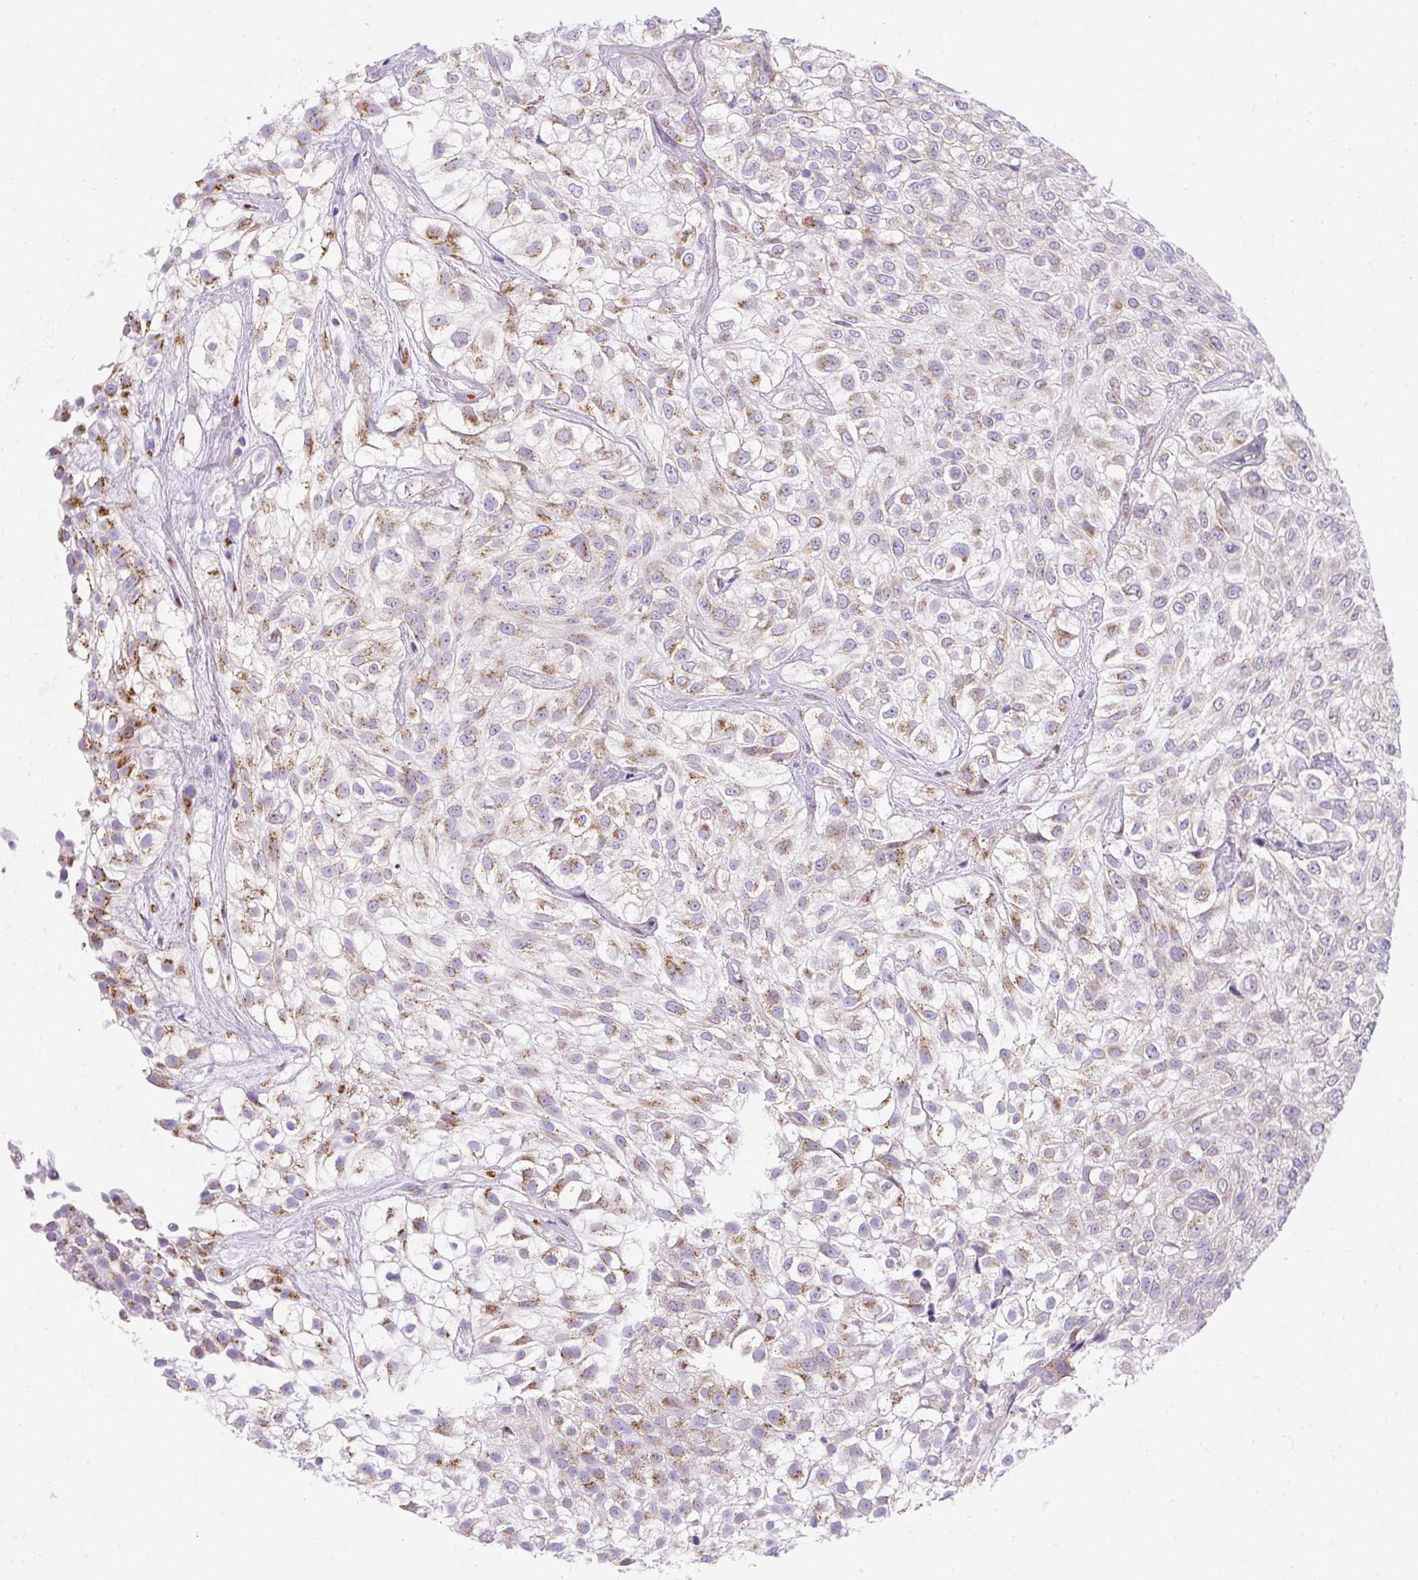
{"staining": {"intensity": "moderate", "quantity": "25%-75%", "location": "cytoplasmic/membranous"}, "tissue": "urothelial cancer", "cell_type": "Tumor cells", "image_type": "cancer", "snomed": [{"axis": "morphology", "description": "Urothelial carcinoma, High grade"}, {"axis": "topography", "description": "Urinary bladder"}], "caption": "DAB (3,3'-diaminobenzidine) immunohistochemical staining of urothelial cancer demonstrates moderate cytoplasmic/membranous protein expression in about 25%-75% of tumor cells.", "gene": "GOLGA8A", "patient": {"sex": "male", "age": 56}}